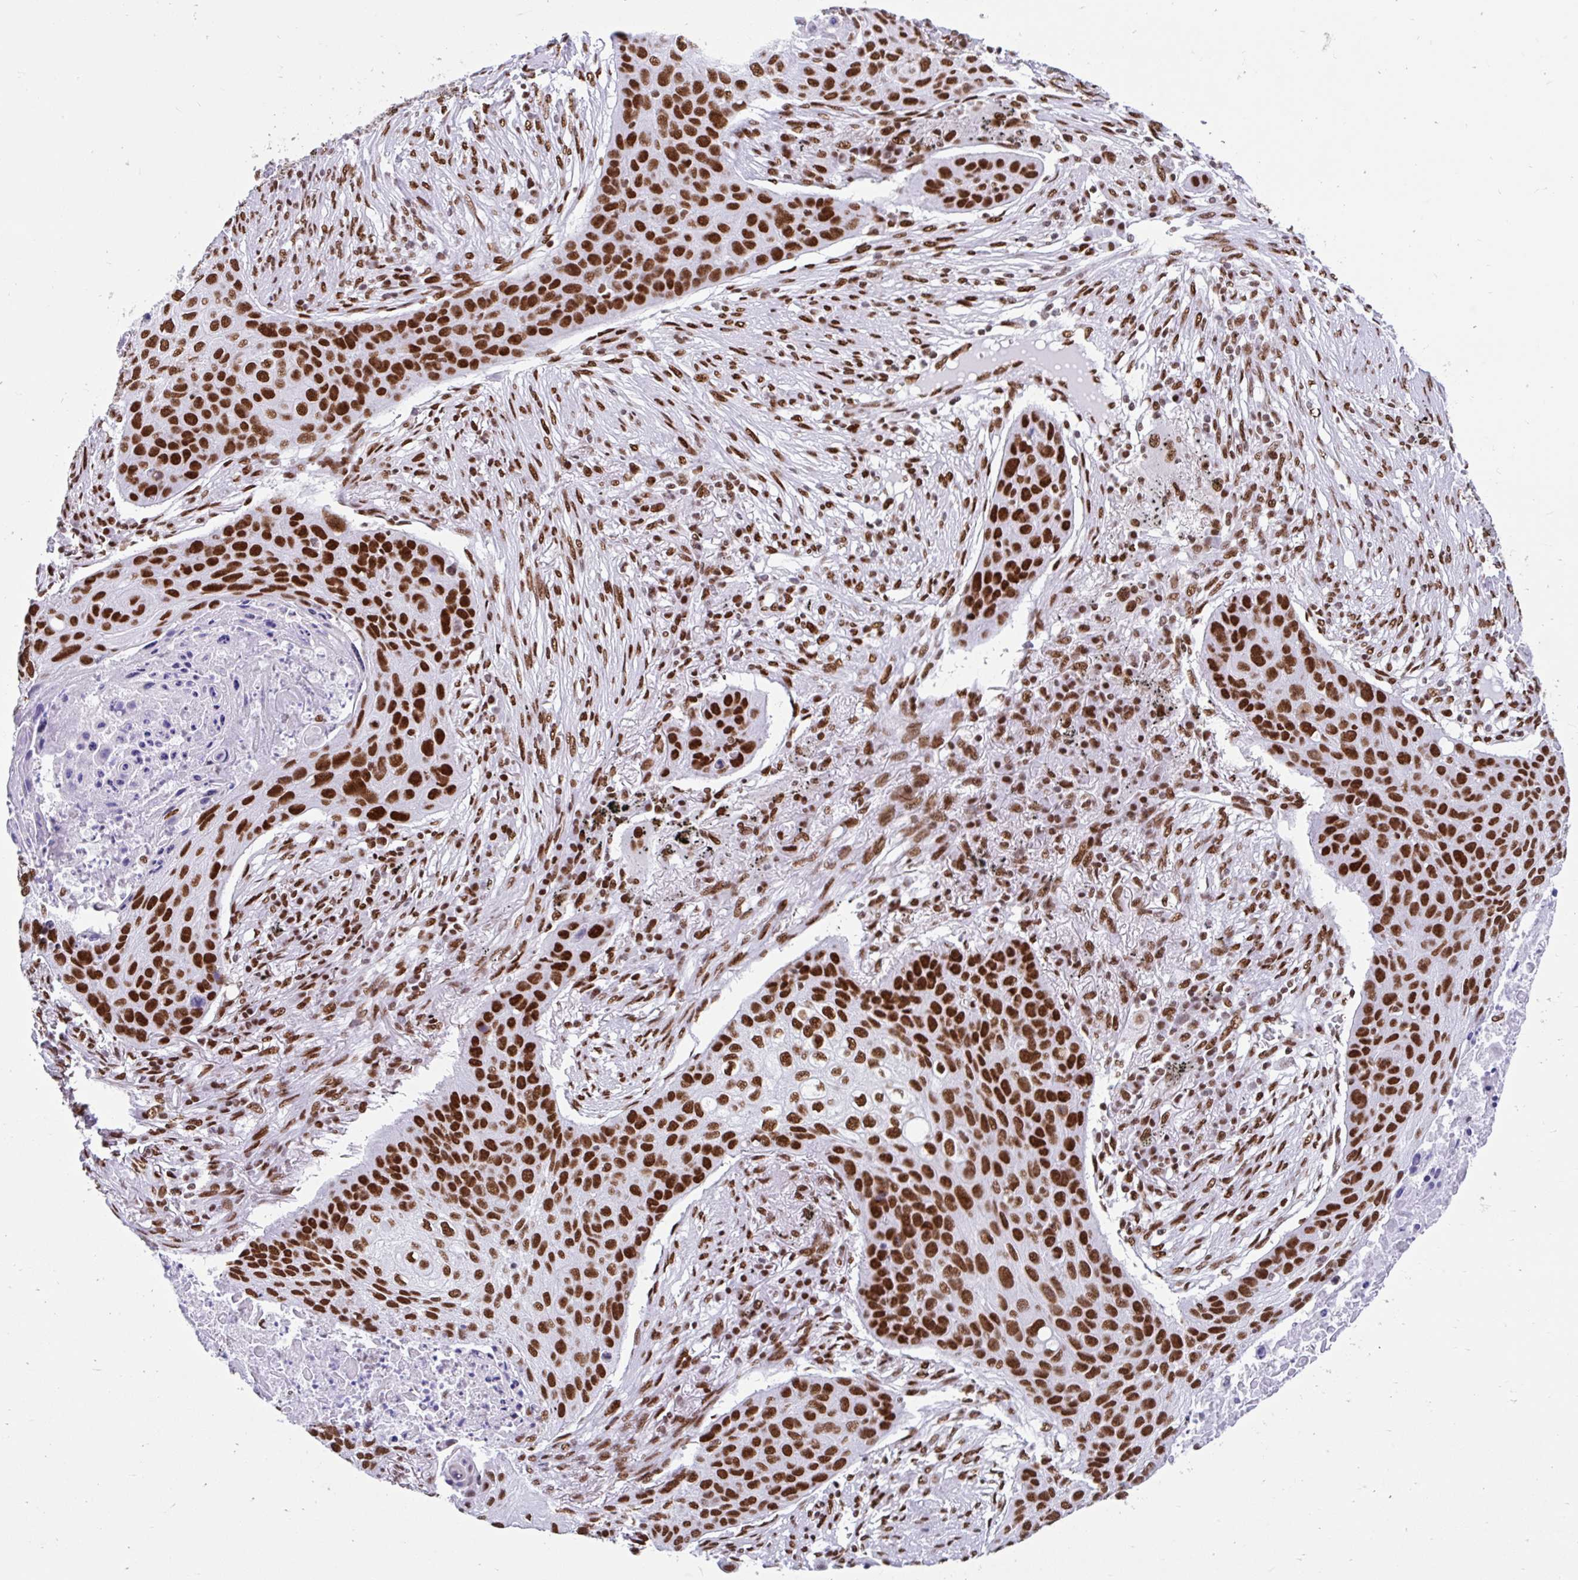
{"staining": {"intensity": "strong", "quantity": ">75%", "location": "nuclear"}, "tissue": "lung cancer", "cell_type": "Tumor cells", "image_type": "cancer", "snomed": [{"axis": "morphology", "description": "Squamous cell carcinoma, NOS"}, {"axis": "topography", "description": "Lung"}], "caption": "Protein positivity by IHC exhibits strong nuclear staining in about >75% of tumor cells in lung cancer (squamous cell carcinoma).", "gene": "KHDRBS1", "patient": {"sex": "female", "age": 63}}